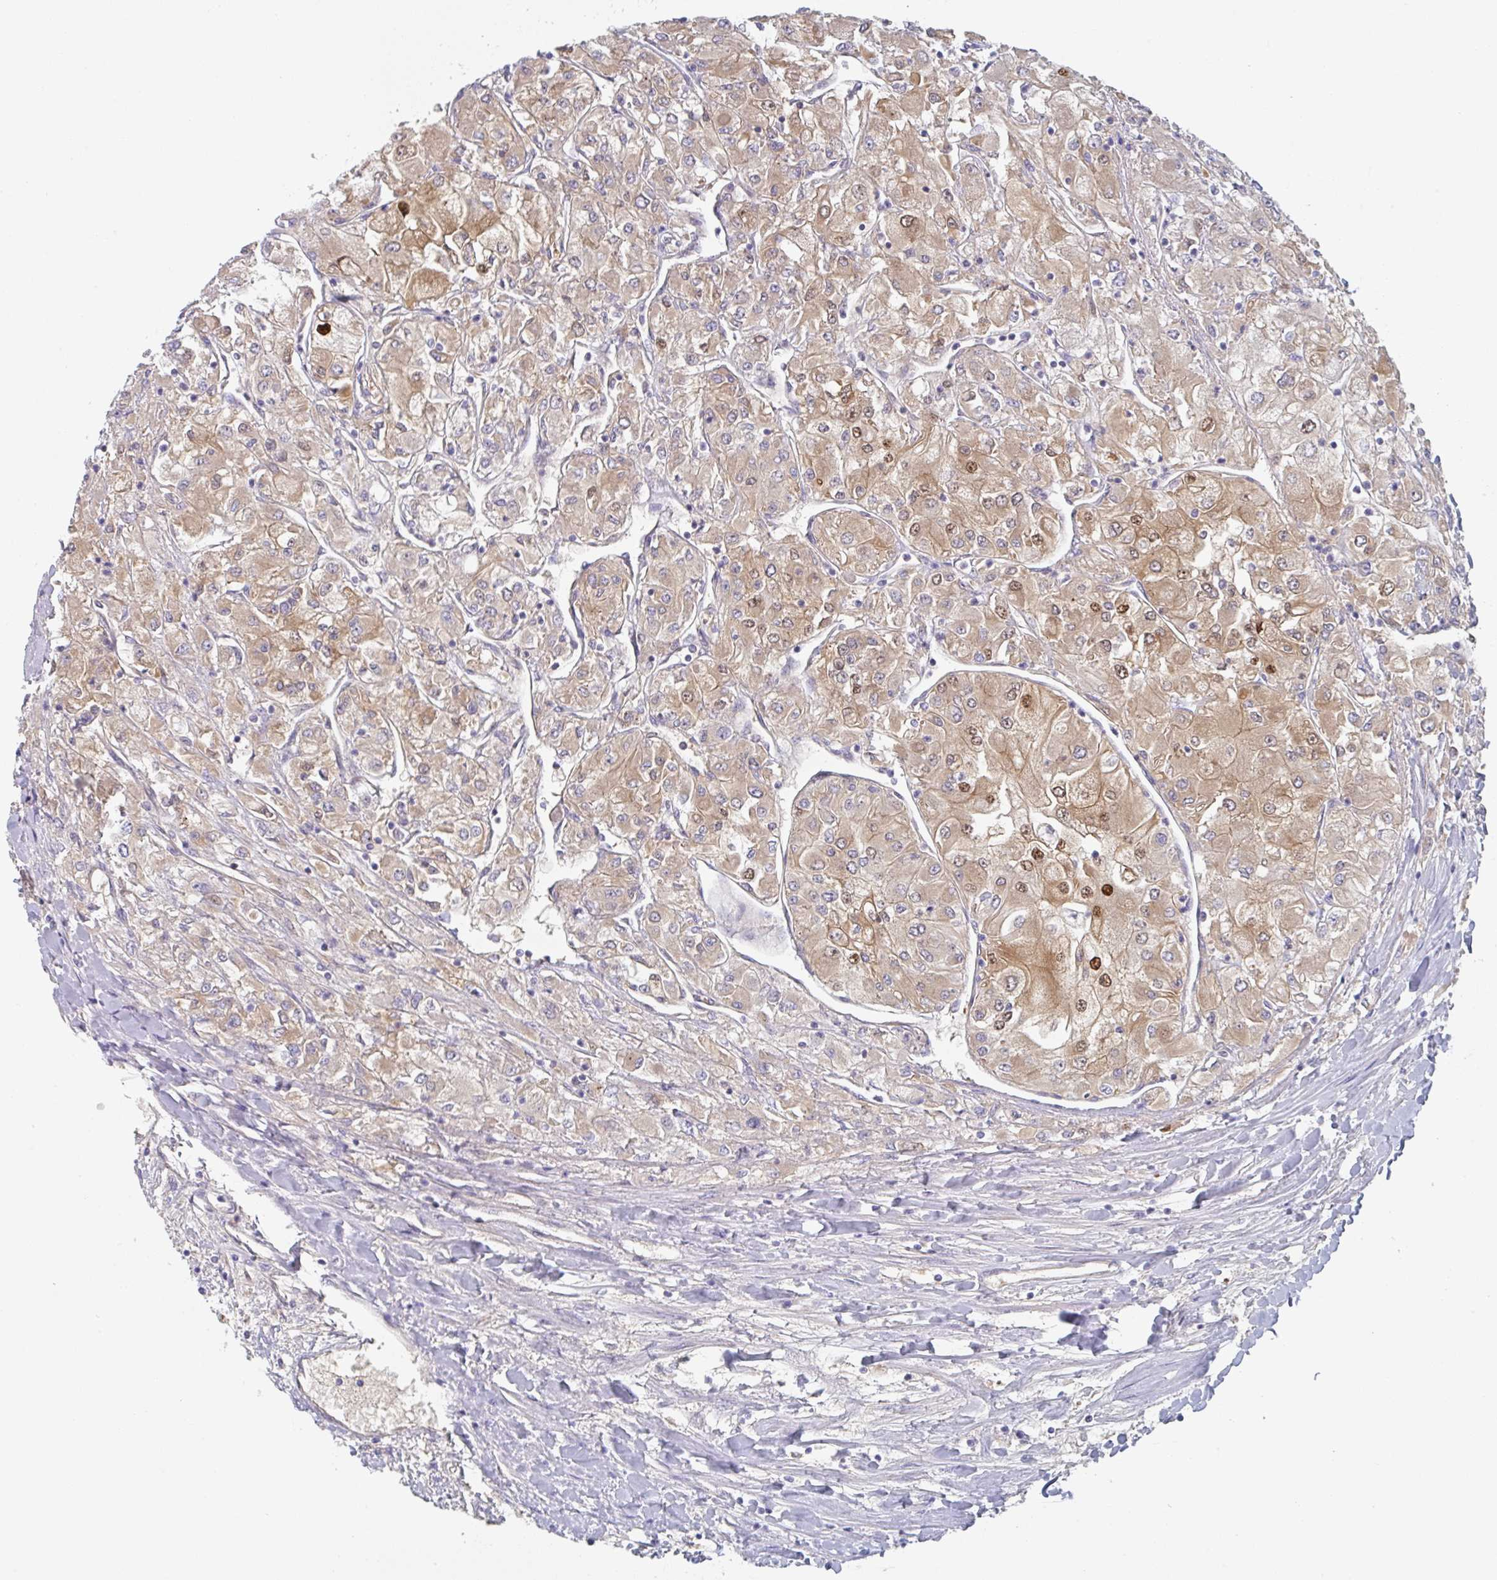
{"staining": {"intensity": "moderate", "quantity": "<25%", "location": "cytoplasmic/membranous,nuclear"}, "tissue": "renal cancer", "cell_type": "Tumor cells", "image_type": "cancer", "snomed": [{"axis": "morphology", "description": "Adenocarcinoma, NOS"}, {"axis": "topography", "description": "Kidney"}], "caption": "IHC image of adenocarcinoma (renal) stained for a protein (brown), which demonstrates low levels of moderate cytoplasmic/membranous and nuclear expression in approximately <25% of tumor cells.", "gene": "AMPD2", "patient": {"sex": "male", "age": 80}}